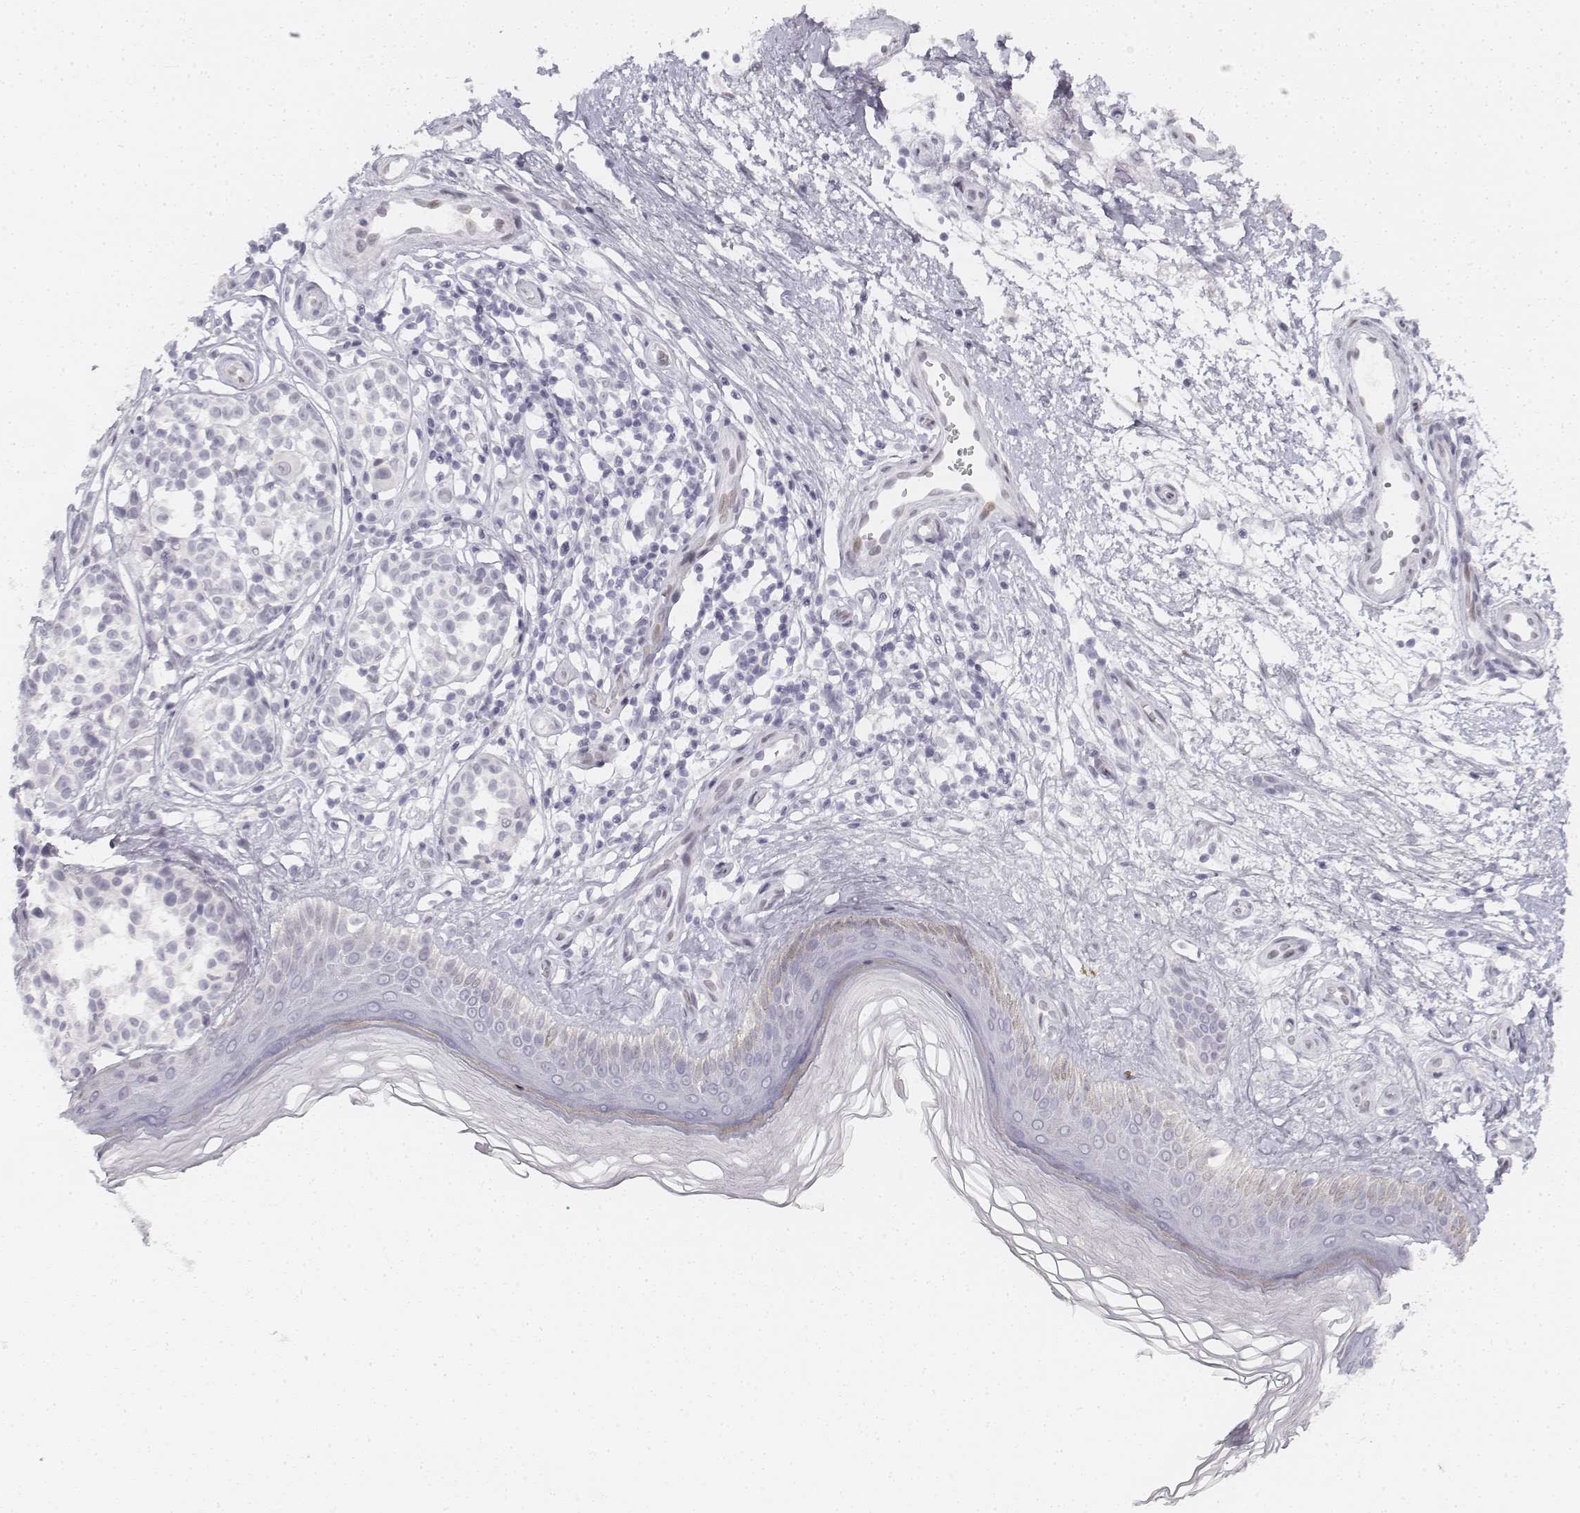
{"staining": {"intensity": "negative", "quantity": "none", "location": "none"}, "tissue": "melanoma", "cell_type": "Tumor cells", "image_type": "cancer", "snomed": [{"axis": "morphology", "description": "Malignant melanoma, NOS"}, {"axis": "topography", "description": "Skin"}], "caption": "An immunohistochemistry image of melanoma is shown. There is no staining in tumor cells of melanoma.", "gene": "KRTAP2-1", "patient": {"sex": "female", "age": 90}}